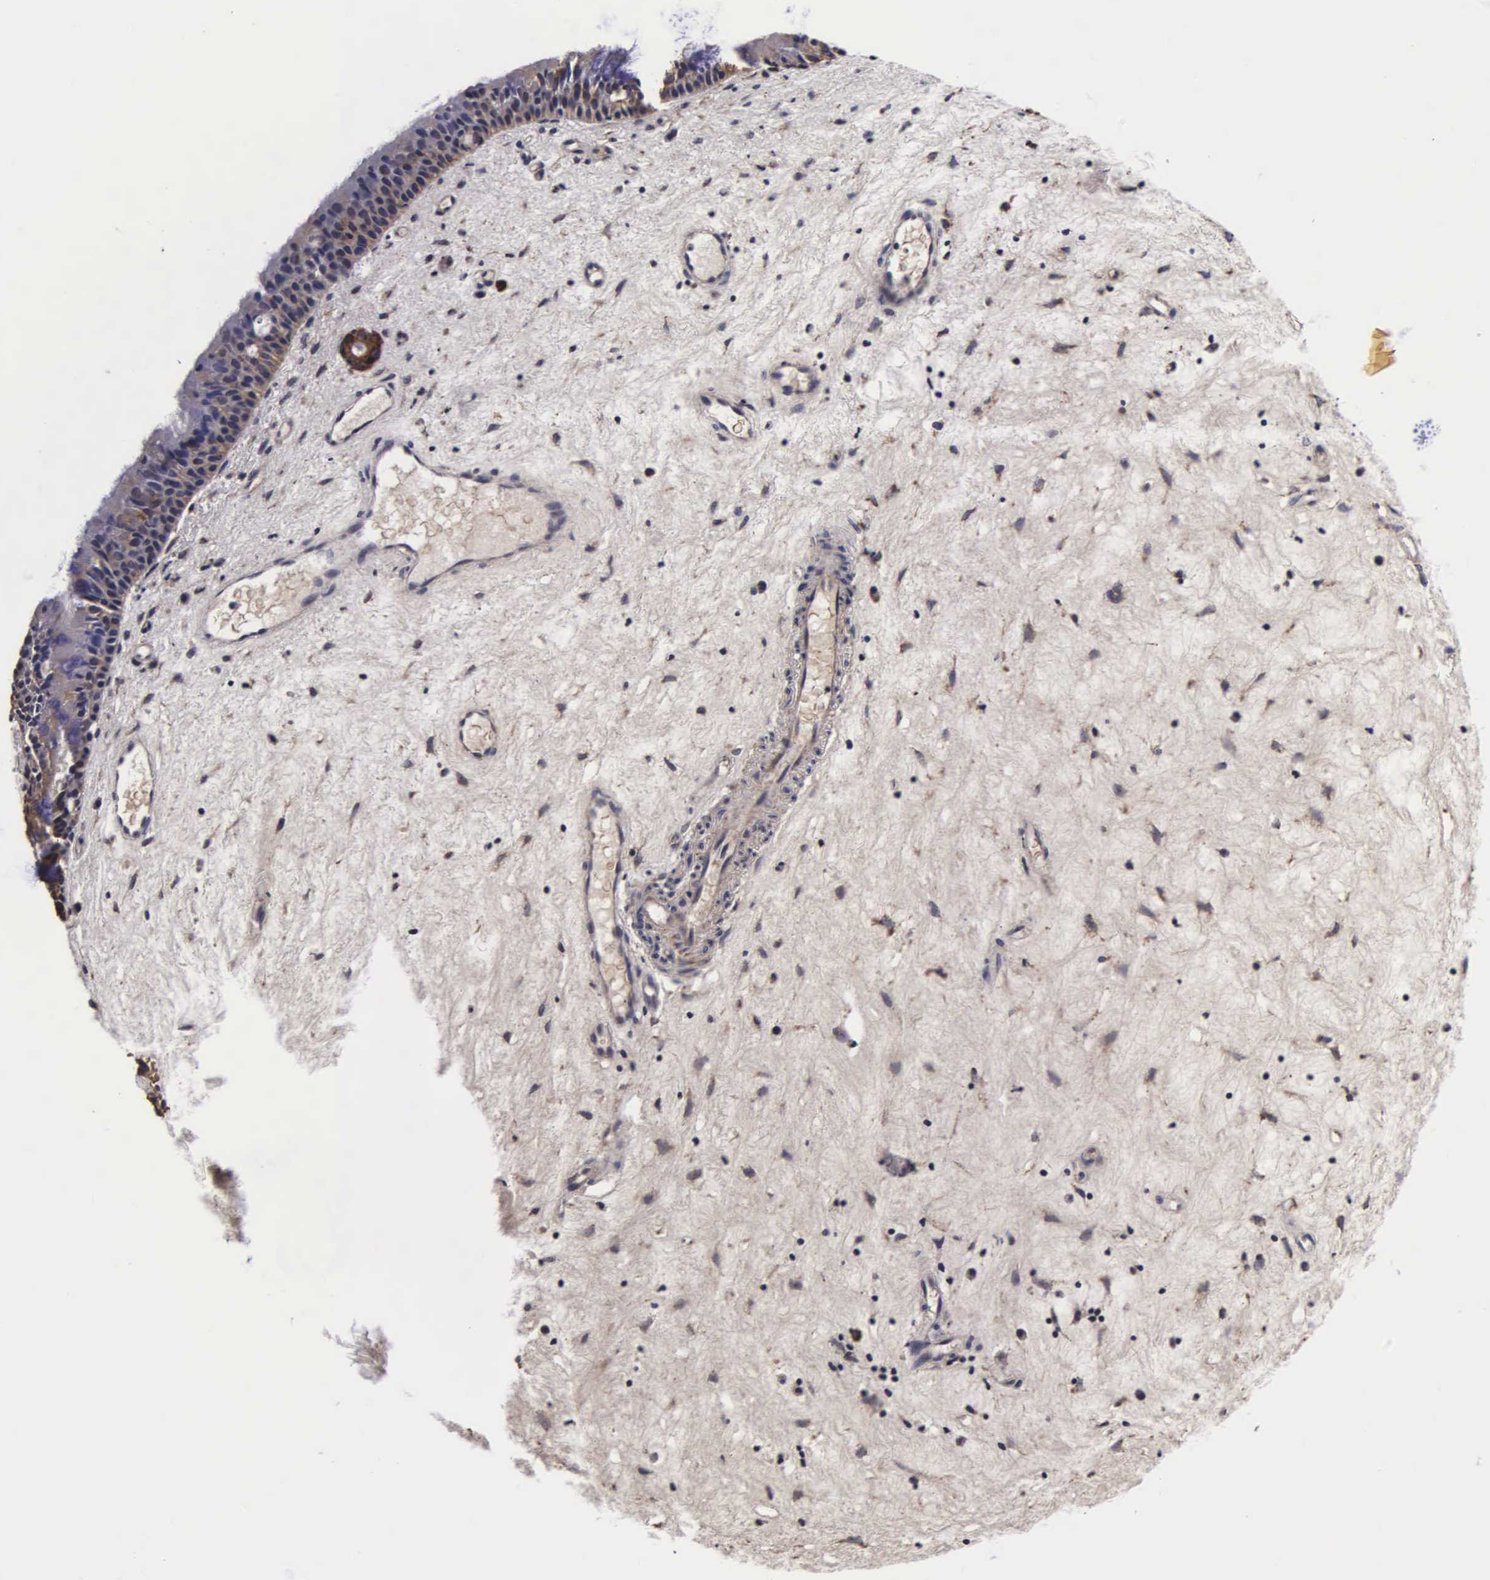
{"staining": {"intensity": "moderate", "quantity": "25%-75%", "location": "cytoplasmic/membranous"}, "tissue": "nasopharynx", "cell_type": "Respiratory epithelial cells", "image_type": "normal", "snomed": [{"axis": "morphology", "description": "Normal tissue, NOS"}, {"axis": "topography", "description": "Nasopharynx"}], "caption": "Normal nasopharynx demonstrates moderate cytoplasmic/membranous staining in approximately 25%-75% of respiratory epithelial cells.", "gene": "PSMA3", "patient": {"sex": "female", "age": 78}}